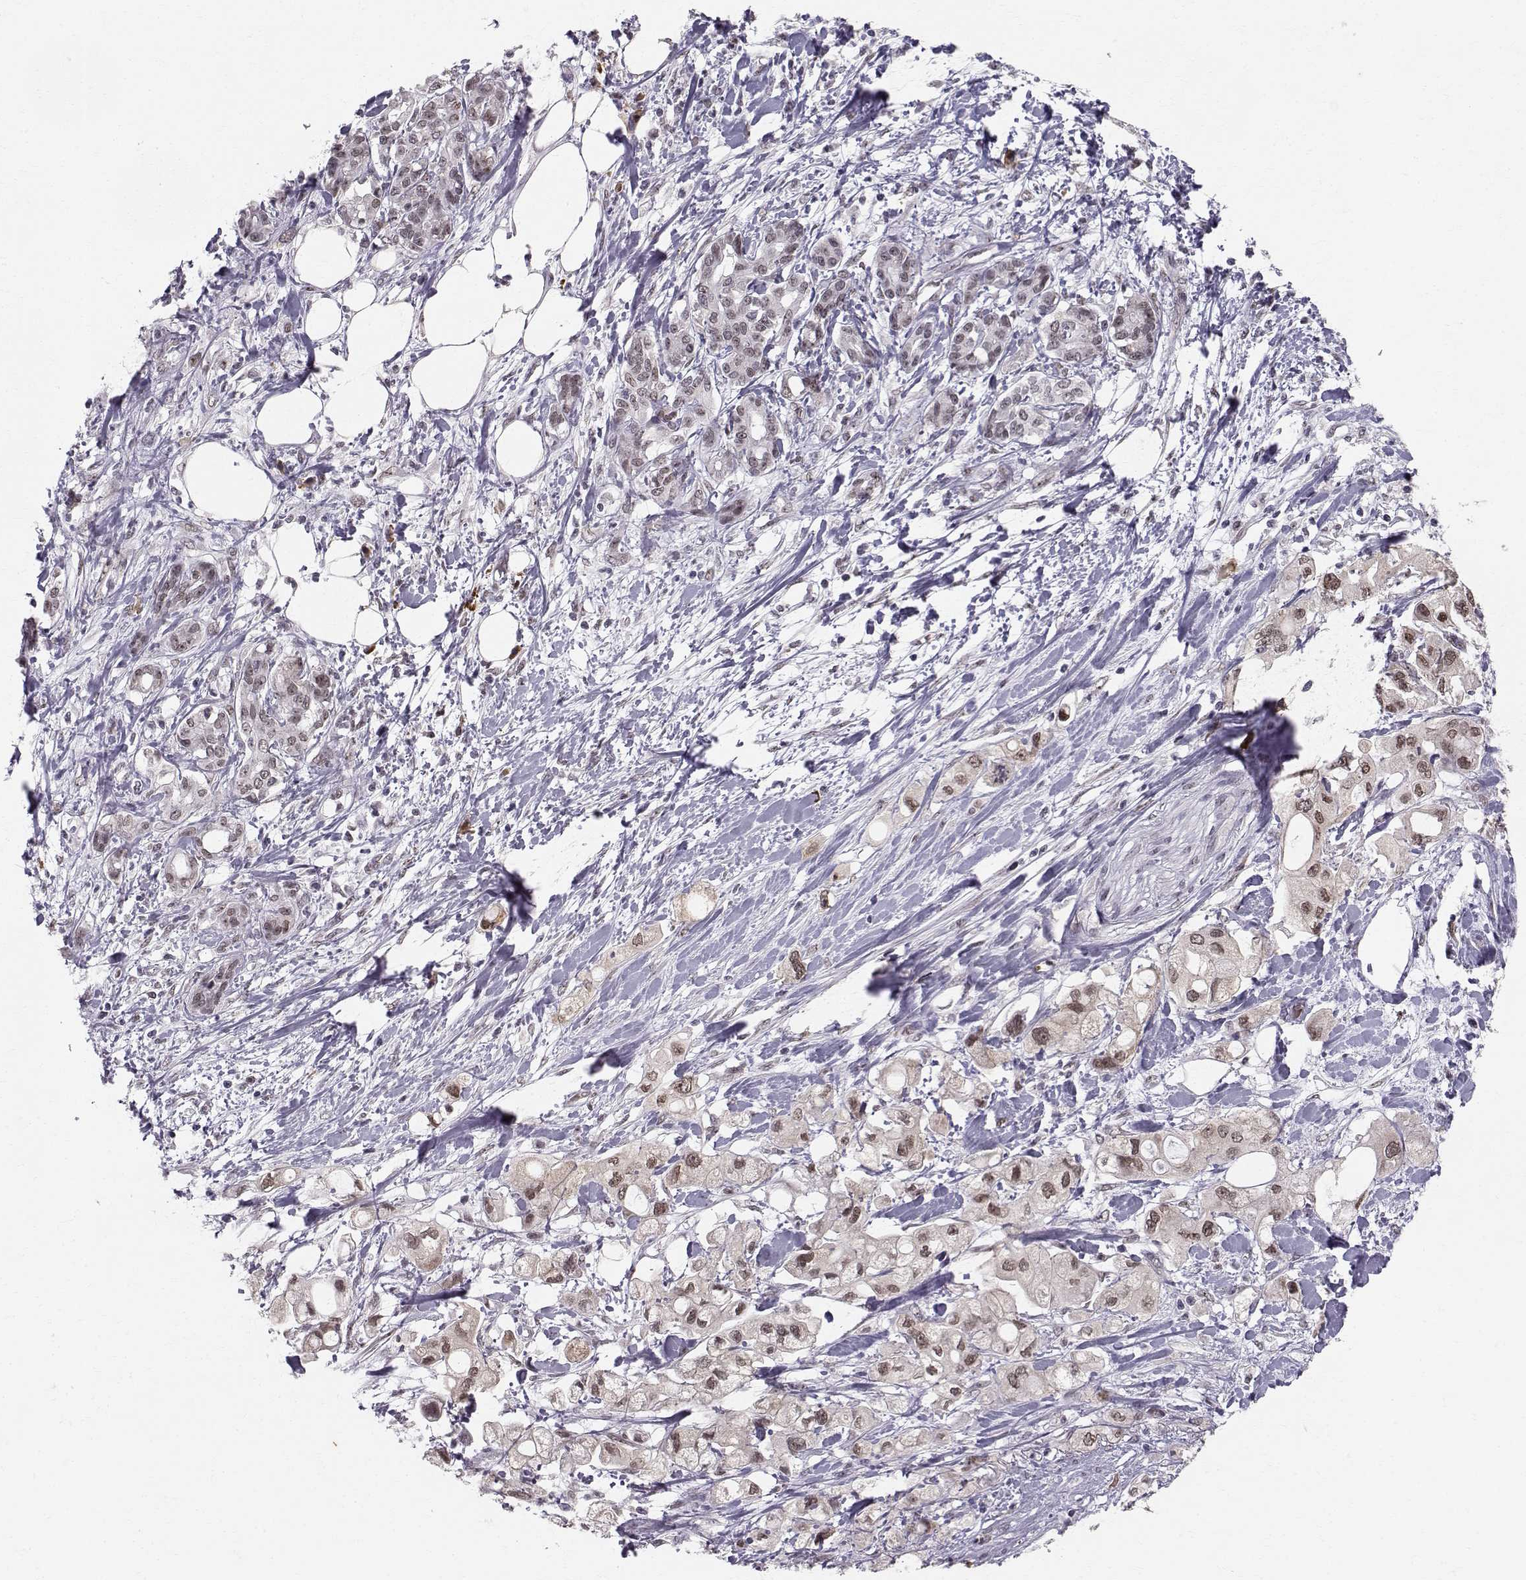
{"staining": {"intensity": "strong", "quantity": "25%-75%", "location": "nuclear"}, "tissue": "pancreatic cancer", "cell_type": "Tumor cells", "image_type": "cancer", "snomed": [{"axis": "morphology", "description": "Adenocarcinoma, NOS"}, {"axis": "topography", "description": "Pancreas"}], "caption": "Approximately 25%-75% of tumor cells in human pancreatic cancer show strong nuclear protein positivity as visualized by brown immunohistochemical staining.", "gene": "RPP38", "patient": {"sex": "female", "age": 56}}